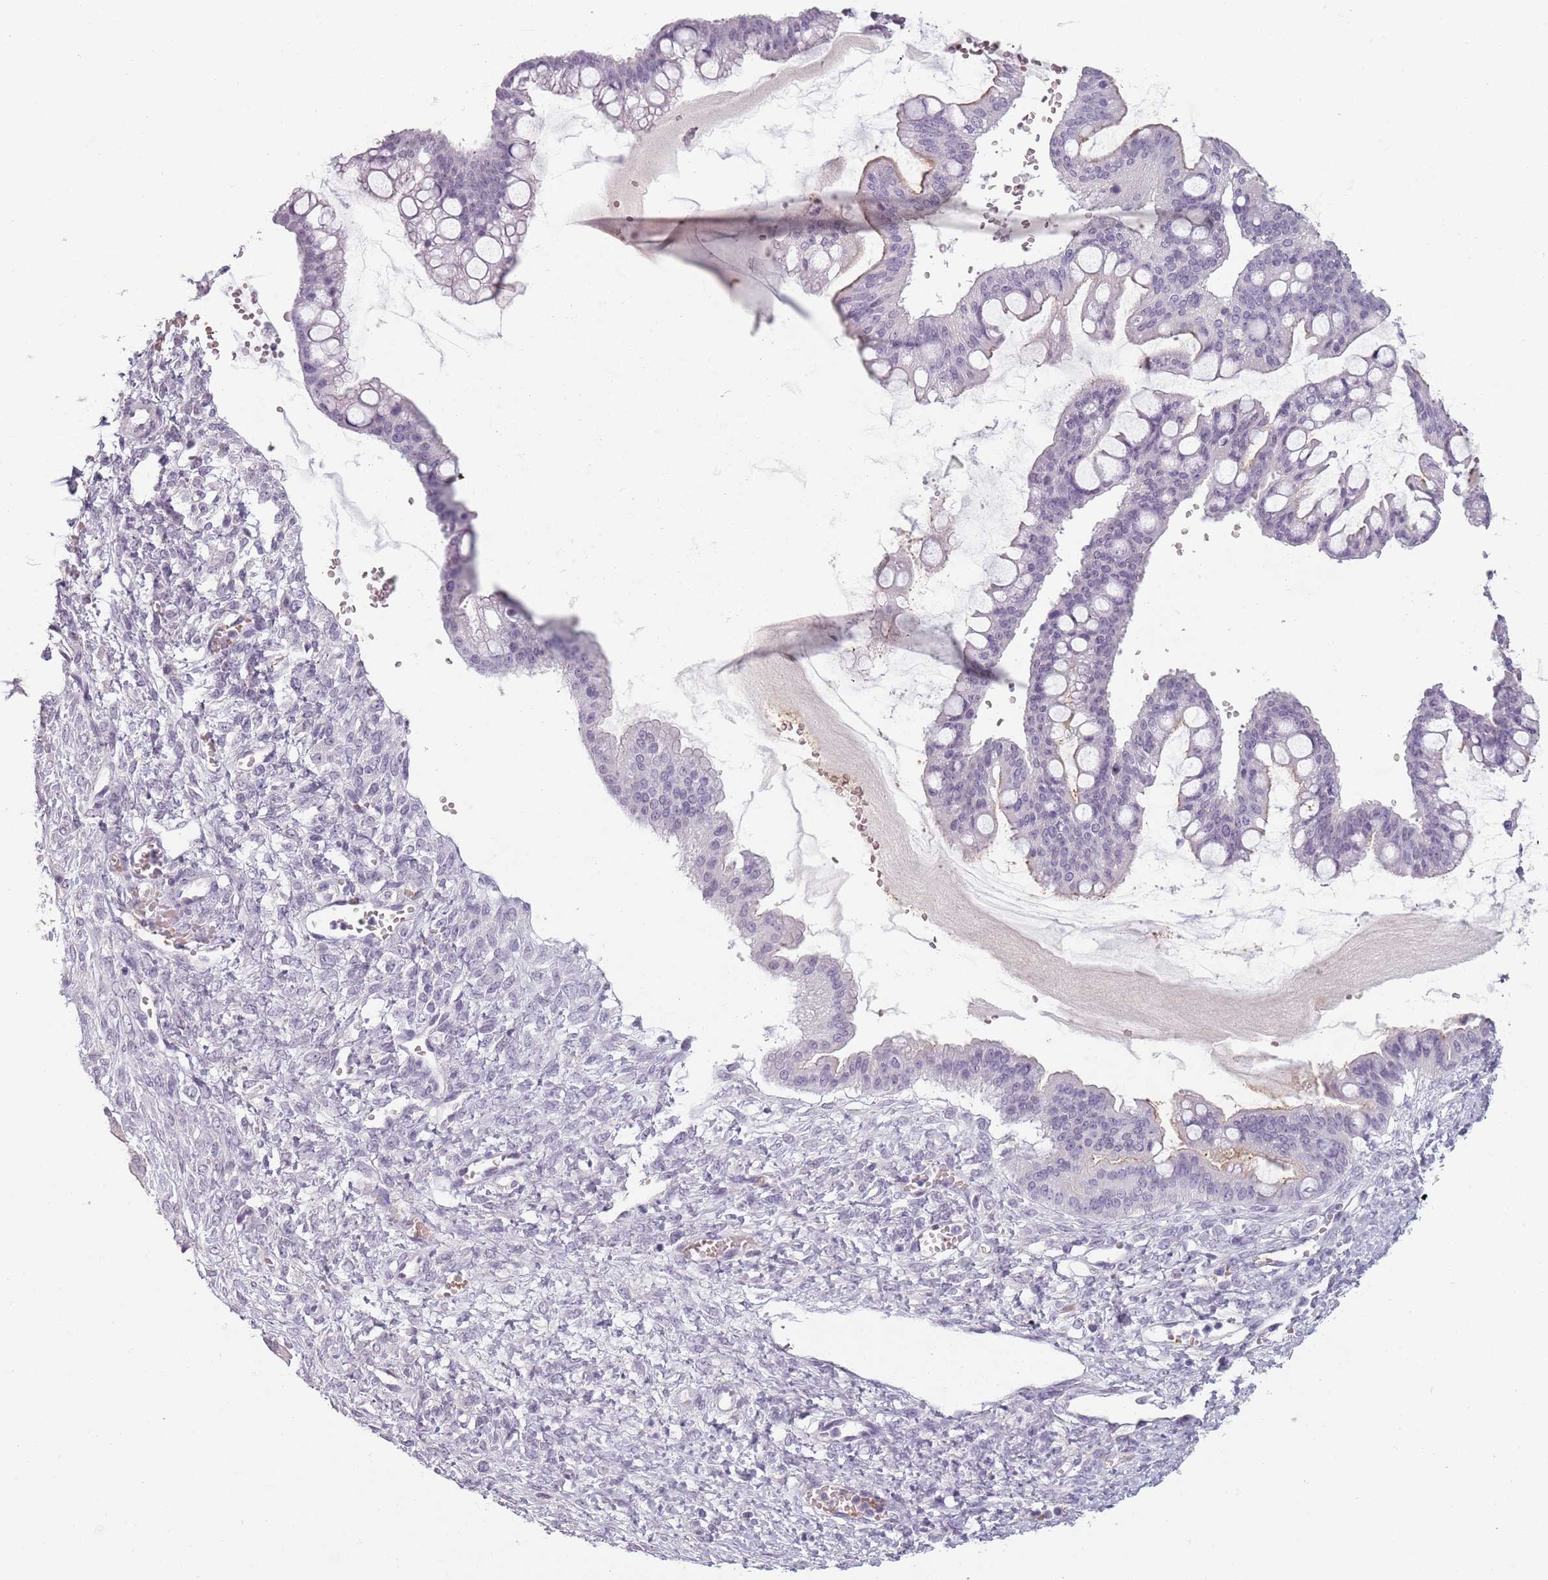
{"staining": {"intensity": "negative", "quantity": "none", "location": "none"}, "tissue": "ovarian cancer", "cell_type": "Tumor cells", "image_type": "cancer", "snomed": [{"axis": "morphology", "description": "Cystadenocarcinoma, mucinous, NOS"}, {"axis": "topography", "description": "Ovary"}], "caption": "This is an IHC photomicrograph of ovarian cancer. There is no staining in tumor cells.", "gene": "PIEZO1", "patient": {"sex": "female", "age": 73}}